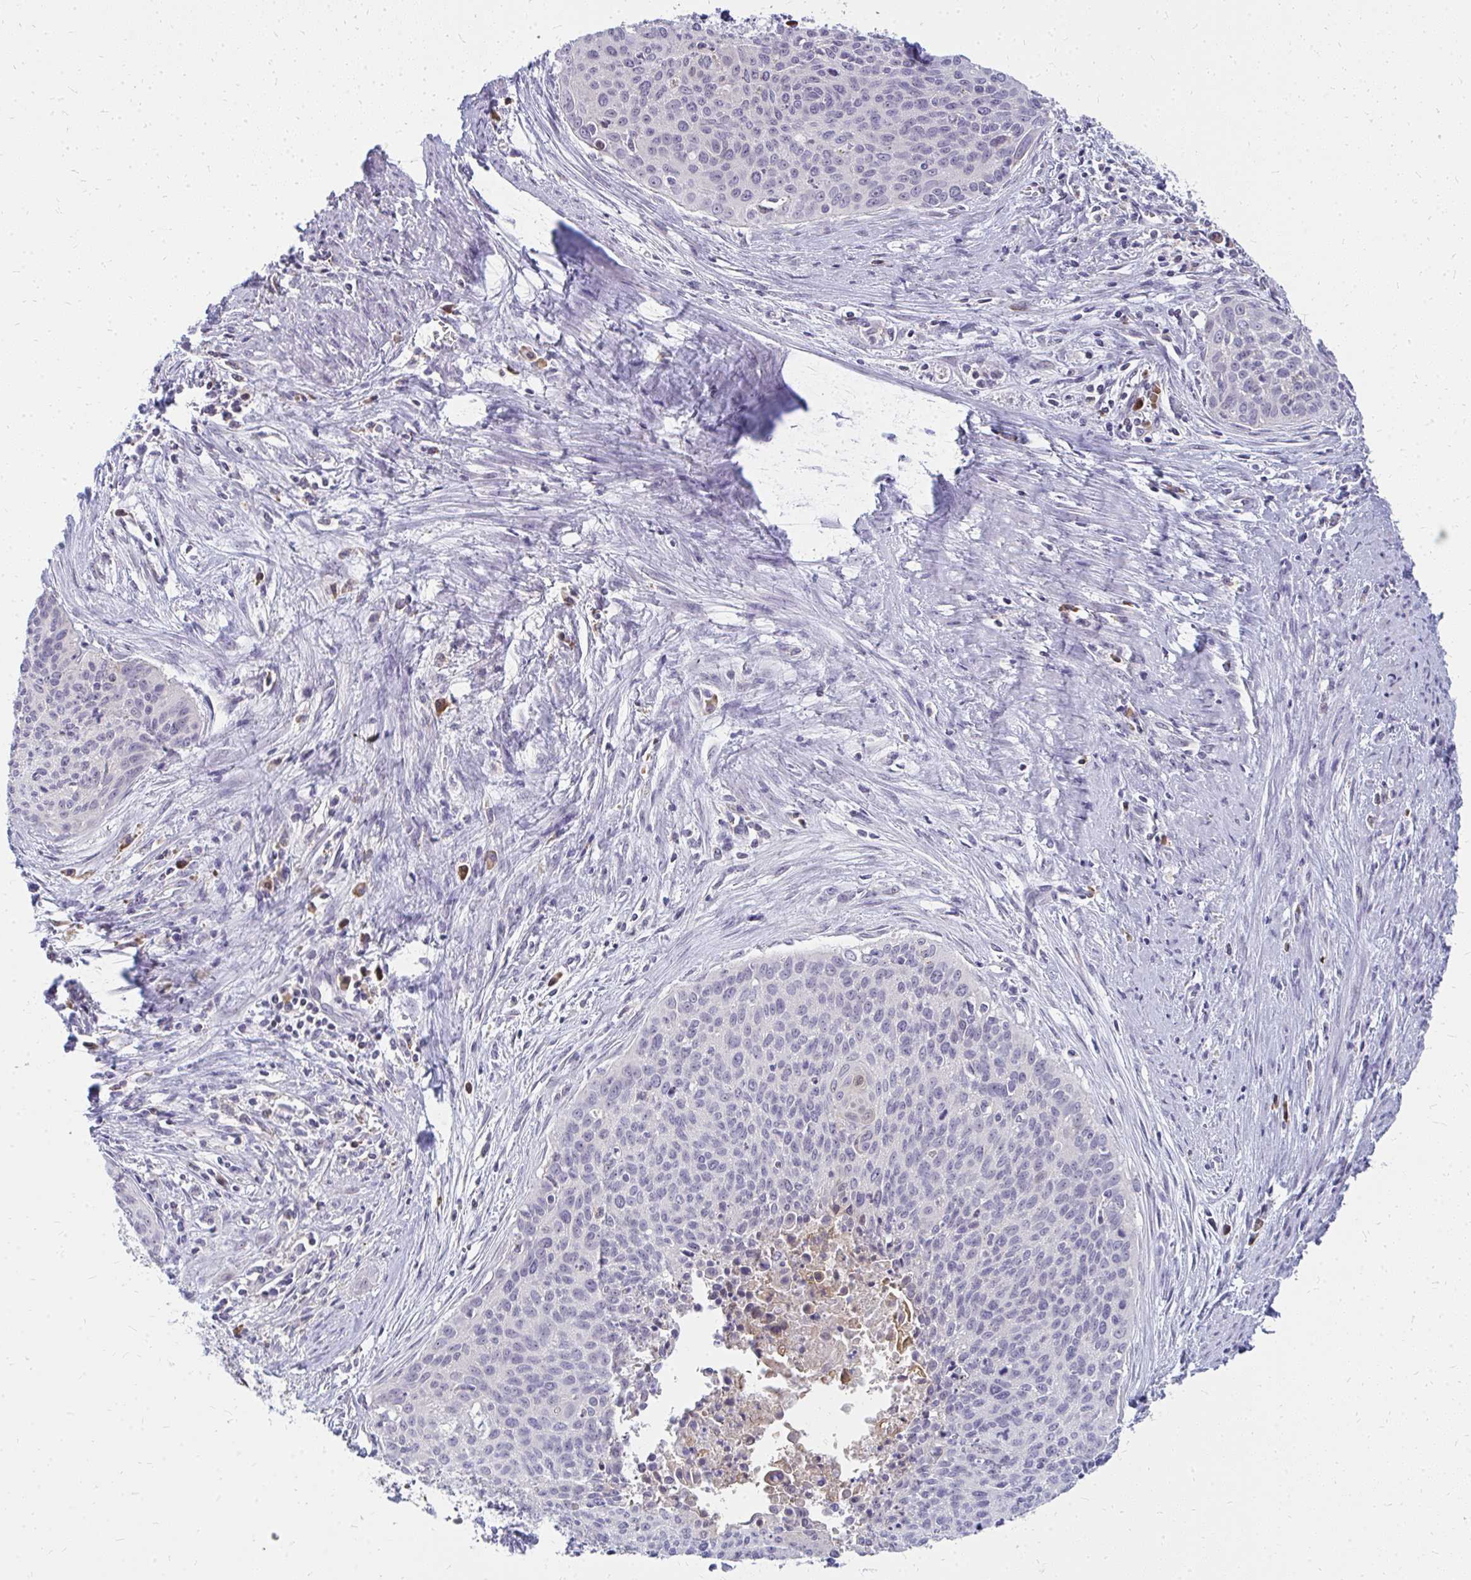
{"staining": {"intensity": "negative", "quantity": "none", "location": "none"}, "tissue": "cervical cancer", "cell_type": "Tumor cells", "image_type": "cancer", "snomed": [{"axis": "morphology", "description": "Squamous cell carcinoma, NOS"}, {"axis": "topography", "description": "Cervix"}], "caption": "Tumor cells are negative for brown protein staining in cervical cancer.", "gene": "FAM9A", "patient": {"sex": "female", "age": 55}}